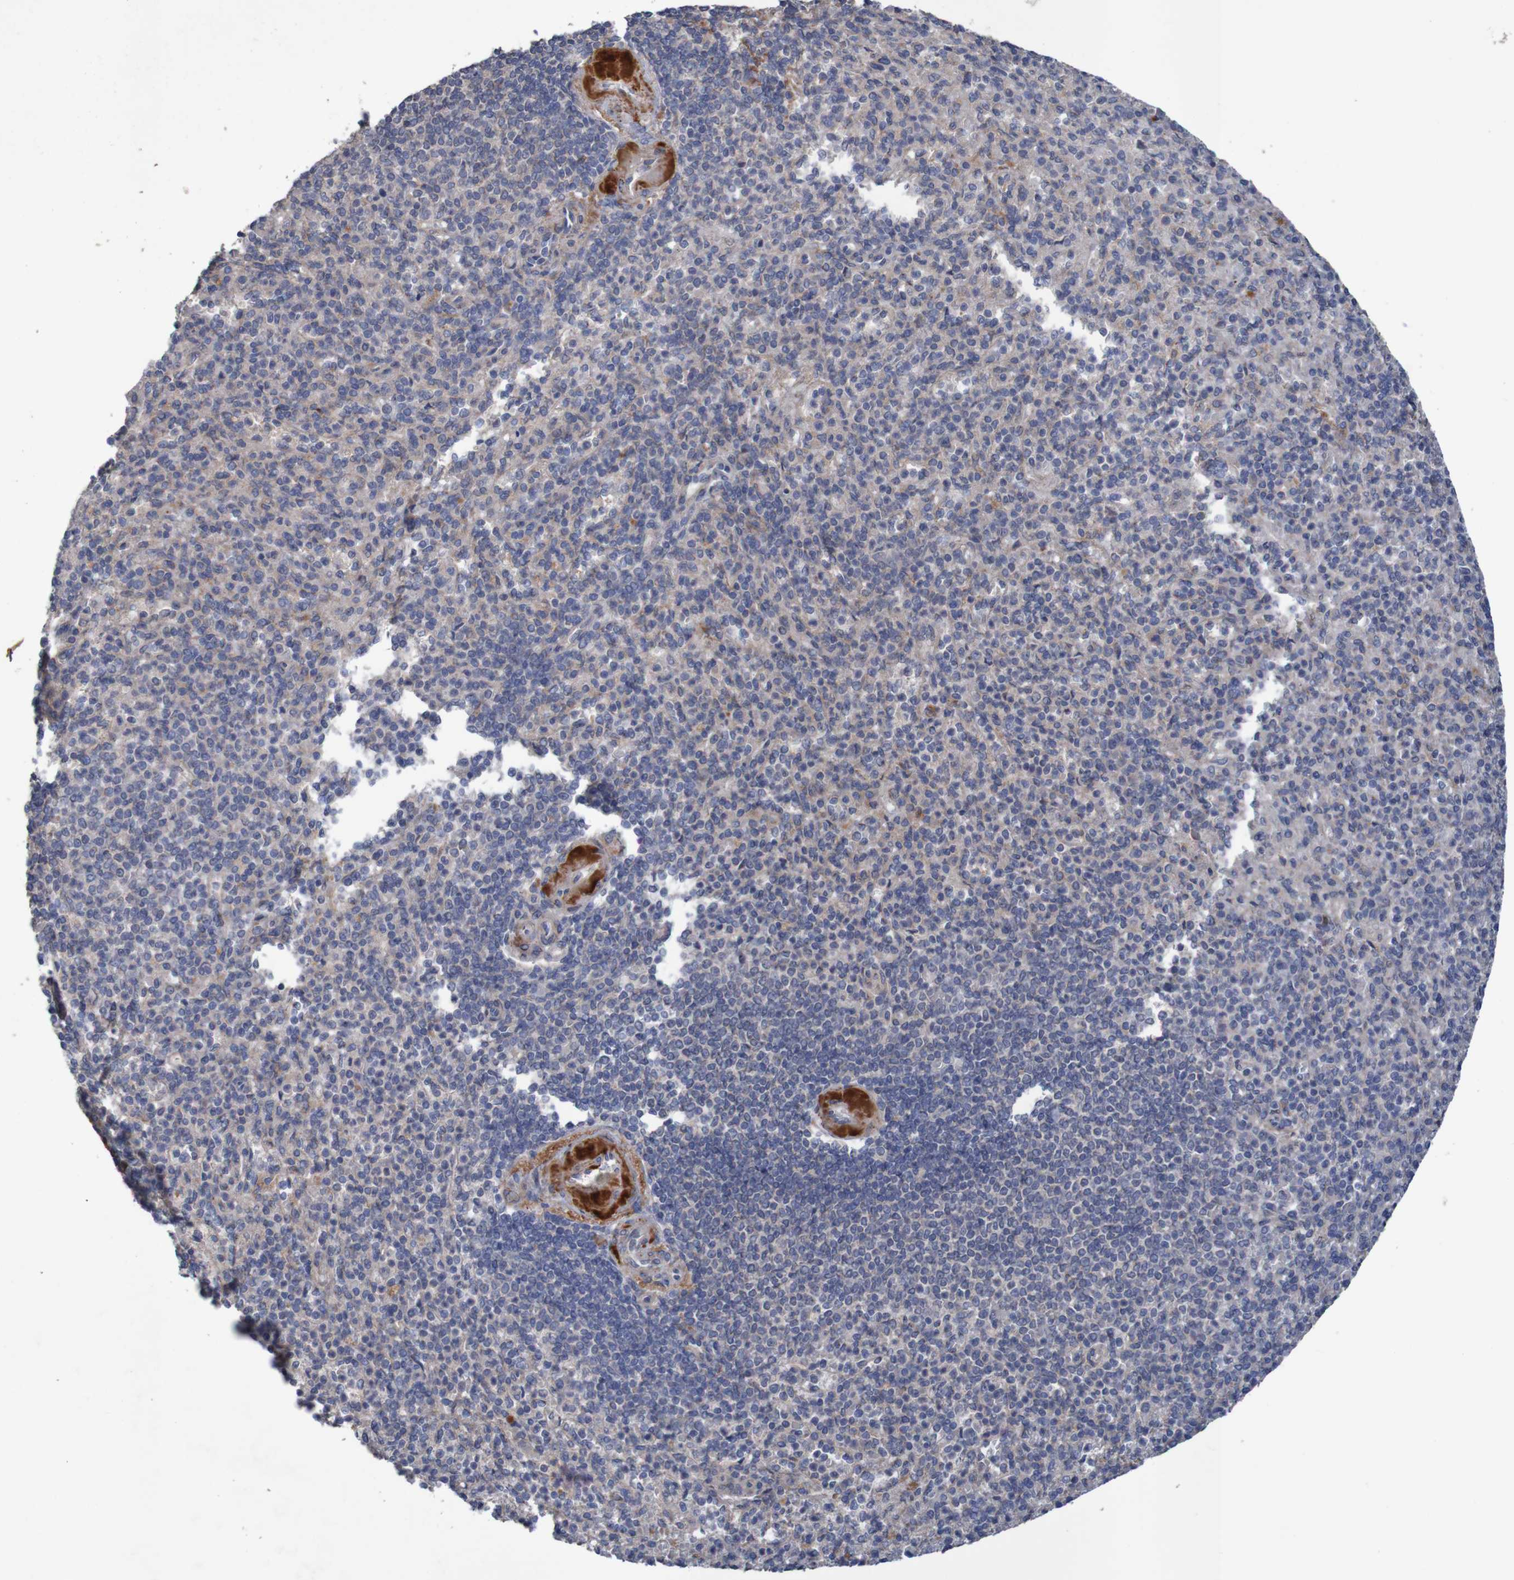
{"staining": {"intensity": "weak", "quantity": "<25%", "location": "cytoplasmic/membranous"}, "tissue": "spleen", "cell_type": "Cells in red pulp", "image_type": "normal", "snomed": [{"axis": "morphology", "description": "Normal tissue, NOS"}, {"axis": "topography", "description": "Spleen"}], "caption": "The image exhibits no staining of cells in red pulp in unremarkable spleen. (Immunohistochemistry (ihc), brightfield microscopy, high magnification).", "gene": "ANGPT4", "patient": {"sex": "female", "age": 74}}